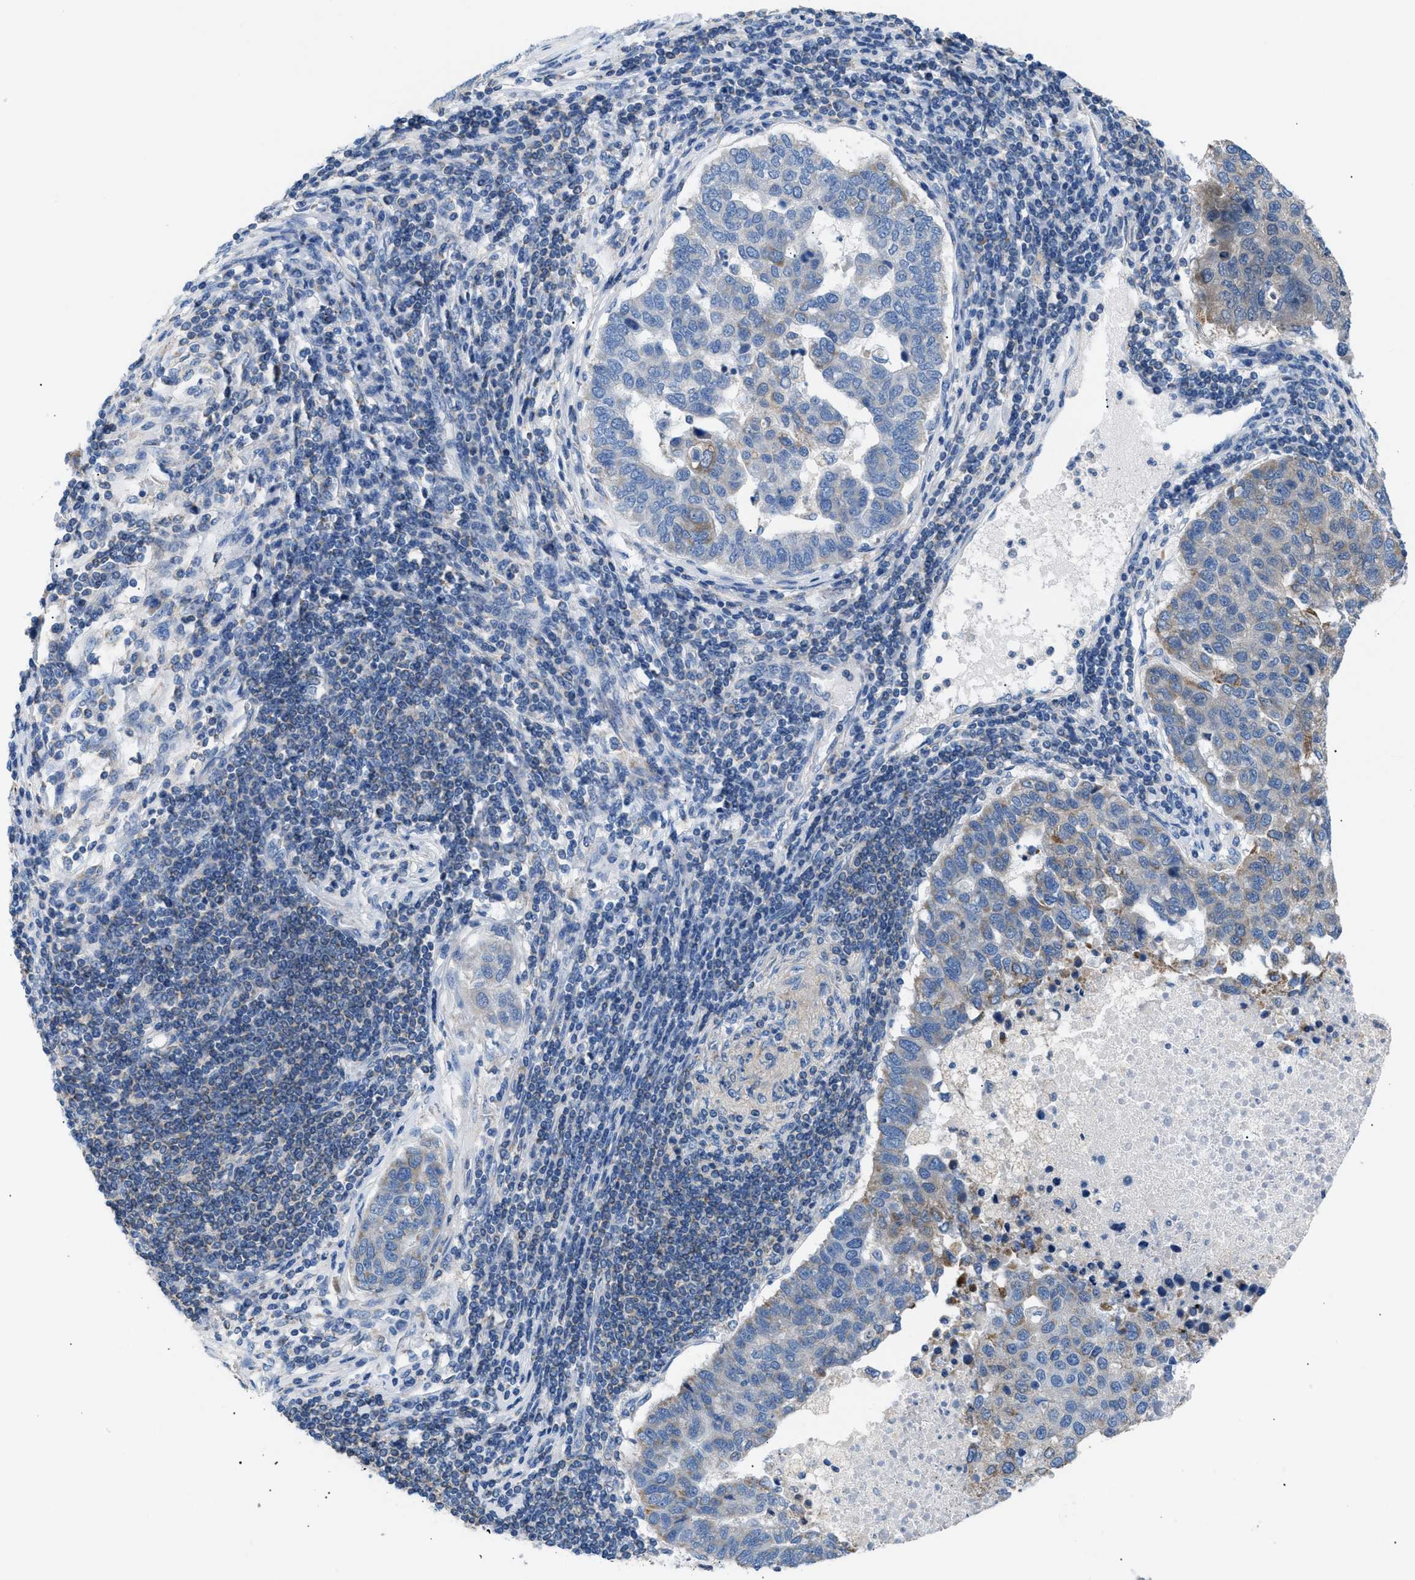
{"staining": {"intensity": "weak", "quantity": "<25%", "location": "cytoplasmic/membranous"}, "tissue": "pancreatic cancer", "cell_type": "Tumor cells", "image_type": "cancer", "snomed": [{"axis": "morphology", "description": "Adenocarcinoma, NOS"}, {"axis": "topography", "description": "Pancreas"}], "caption": "Protein analysis of pancreatic cancer displays no significant positivity in tumor cells.", "gene": "ILDR1", "patient": {"sex": "female", "age": 61}}